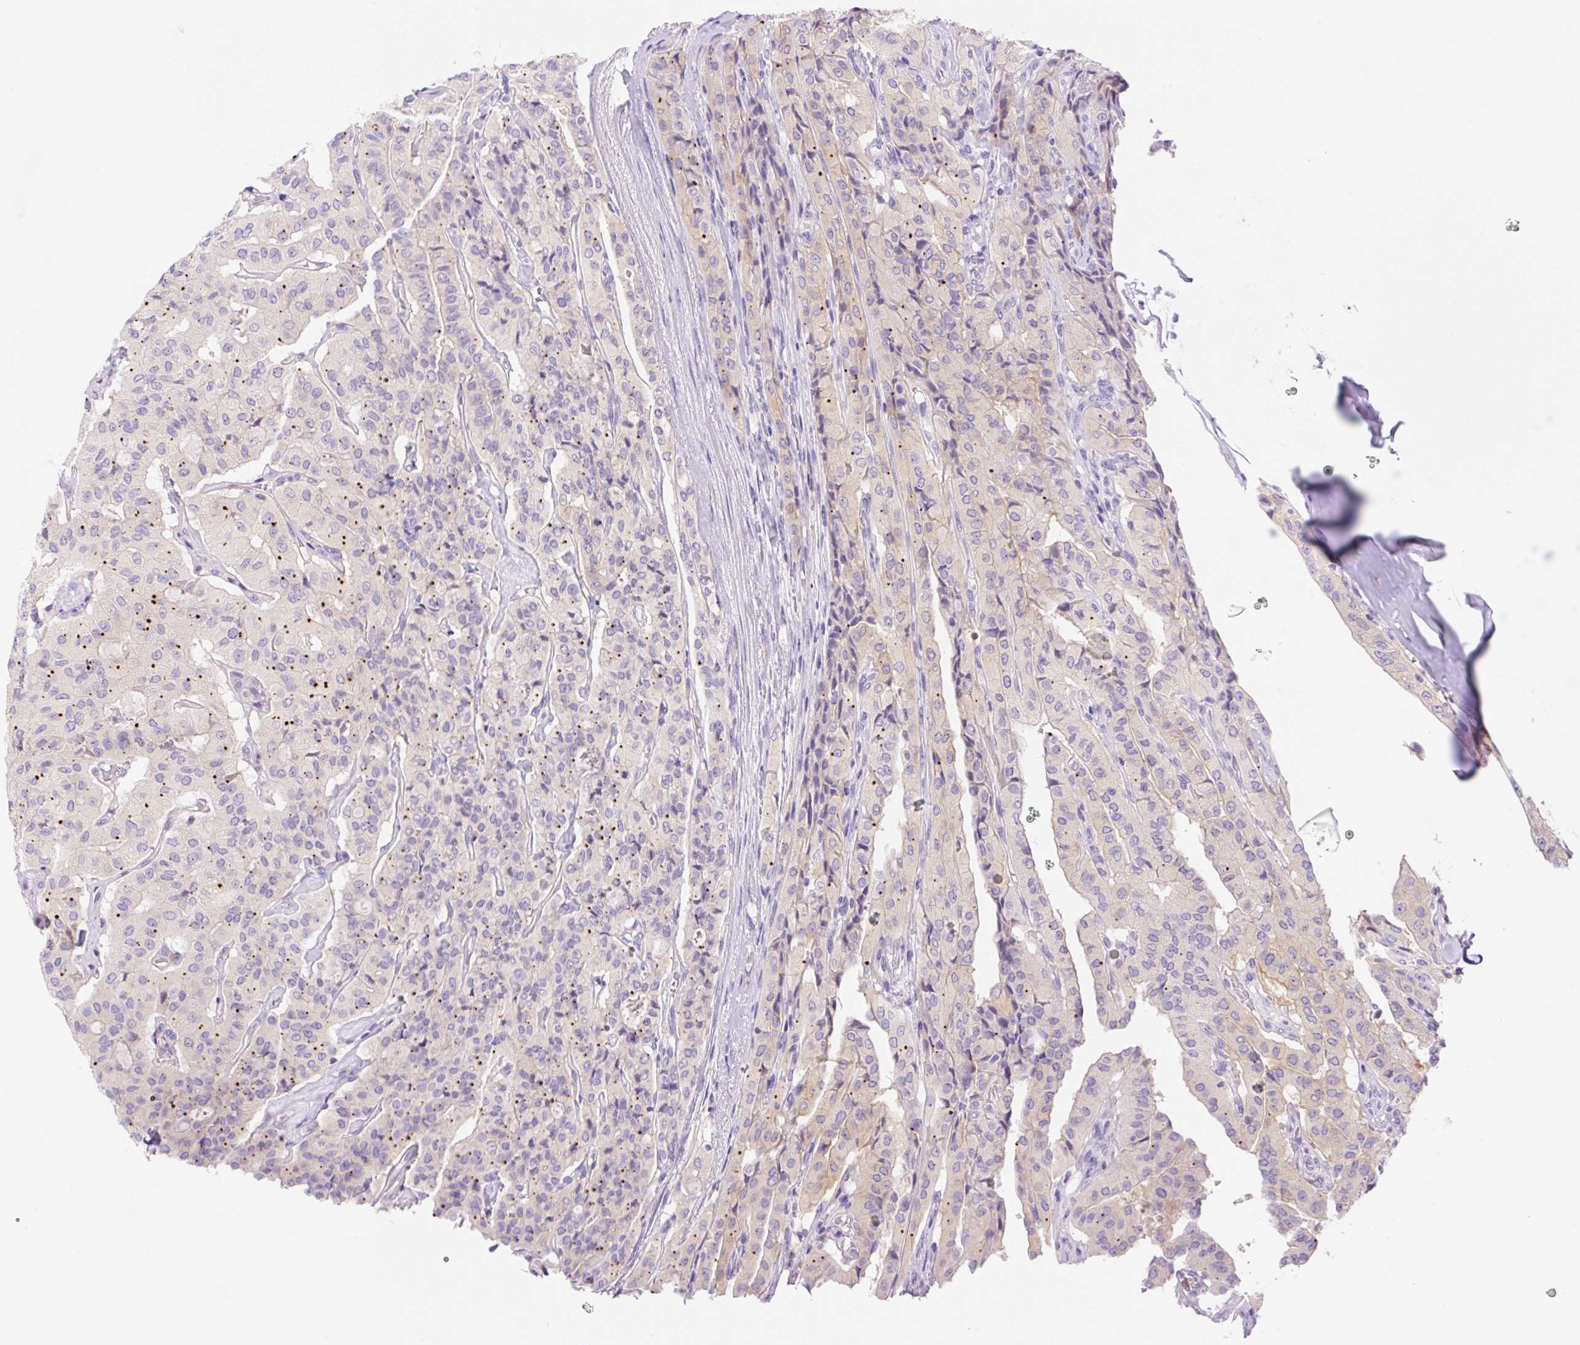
{"staining": {"intensity": "weak", "quantity": "<25%", "location": "cytoplasmic/membranous"}, "tissue": "thyroid cancer", "cell_type": "Tumor cells", "image_type": "cancer", "snomed": [{"axis": "morphology", "description": "Papillary adenocarcinoma, NOS"}, {"axis": "topography", "description": "Thyroid gland"}], "caption": "DAB immunohistochemical staining of human thyroid papillary adenocarcinoma exhibits no significant positivity in tumor cells.", "gene": "DENND5A", "patient": {"sex": "female", "age": 59}}